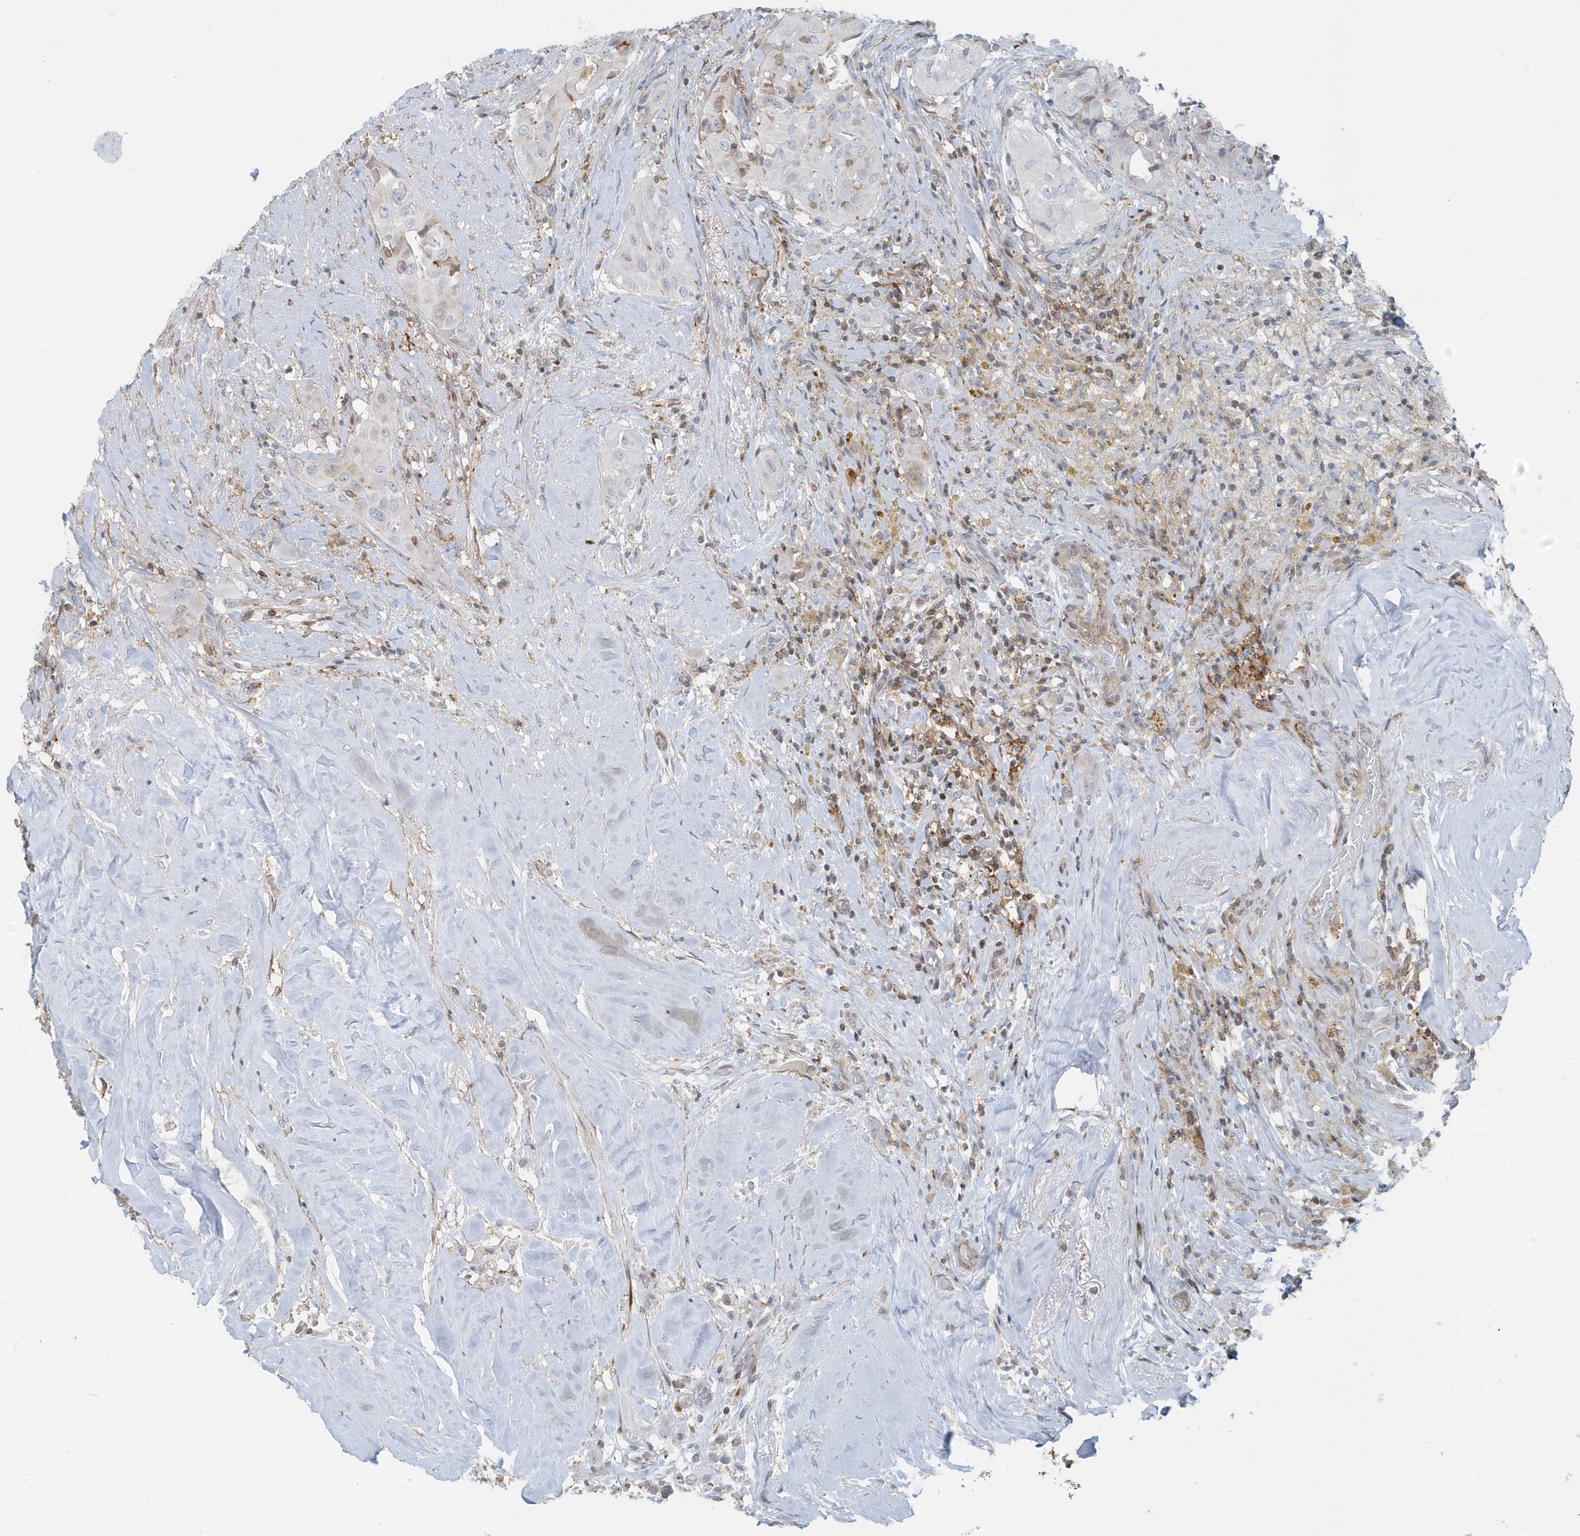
{"staining": {"intensity": "negative", "quantity": "none", "location": "none"}, "tissue": "thyroid cancer", "cell_type": "Tumor cells", "image_type": "cancer", "snomed": [{"axis": "morphology", "description": "Papillary adenocarcinoma, NOS"}, {"axis": "topography", "description": "Thyroid gland"}], "caption": "The histopathology image reveals no significant positivity in tumor cells of thyroid cancer.", "gene": "CACNB2", "patient": {"sex": "female", "age": 59}}